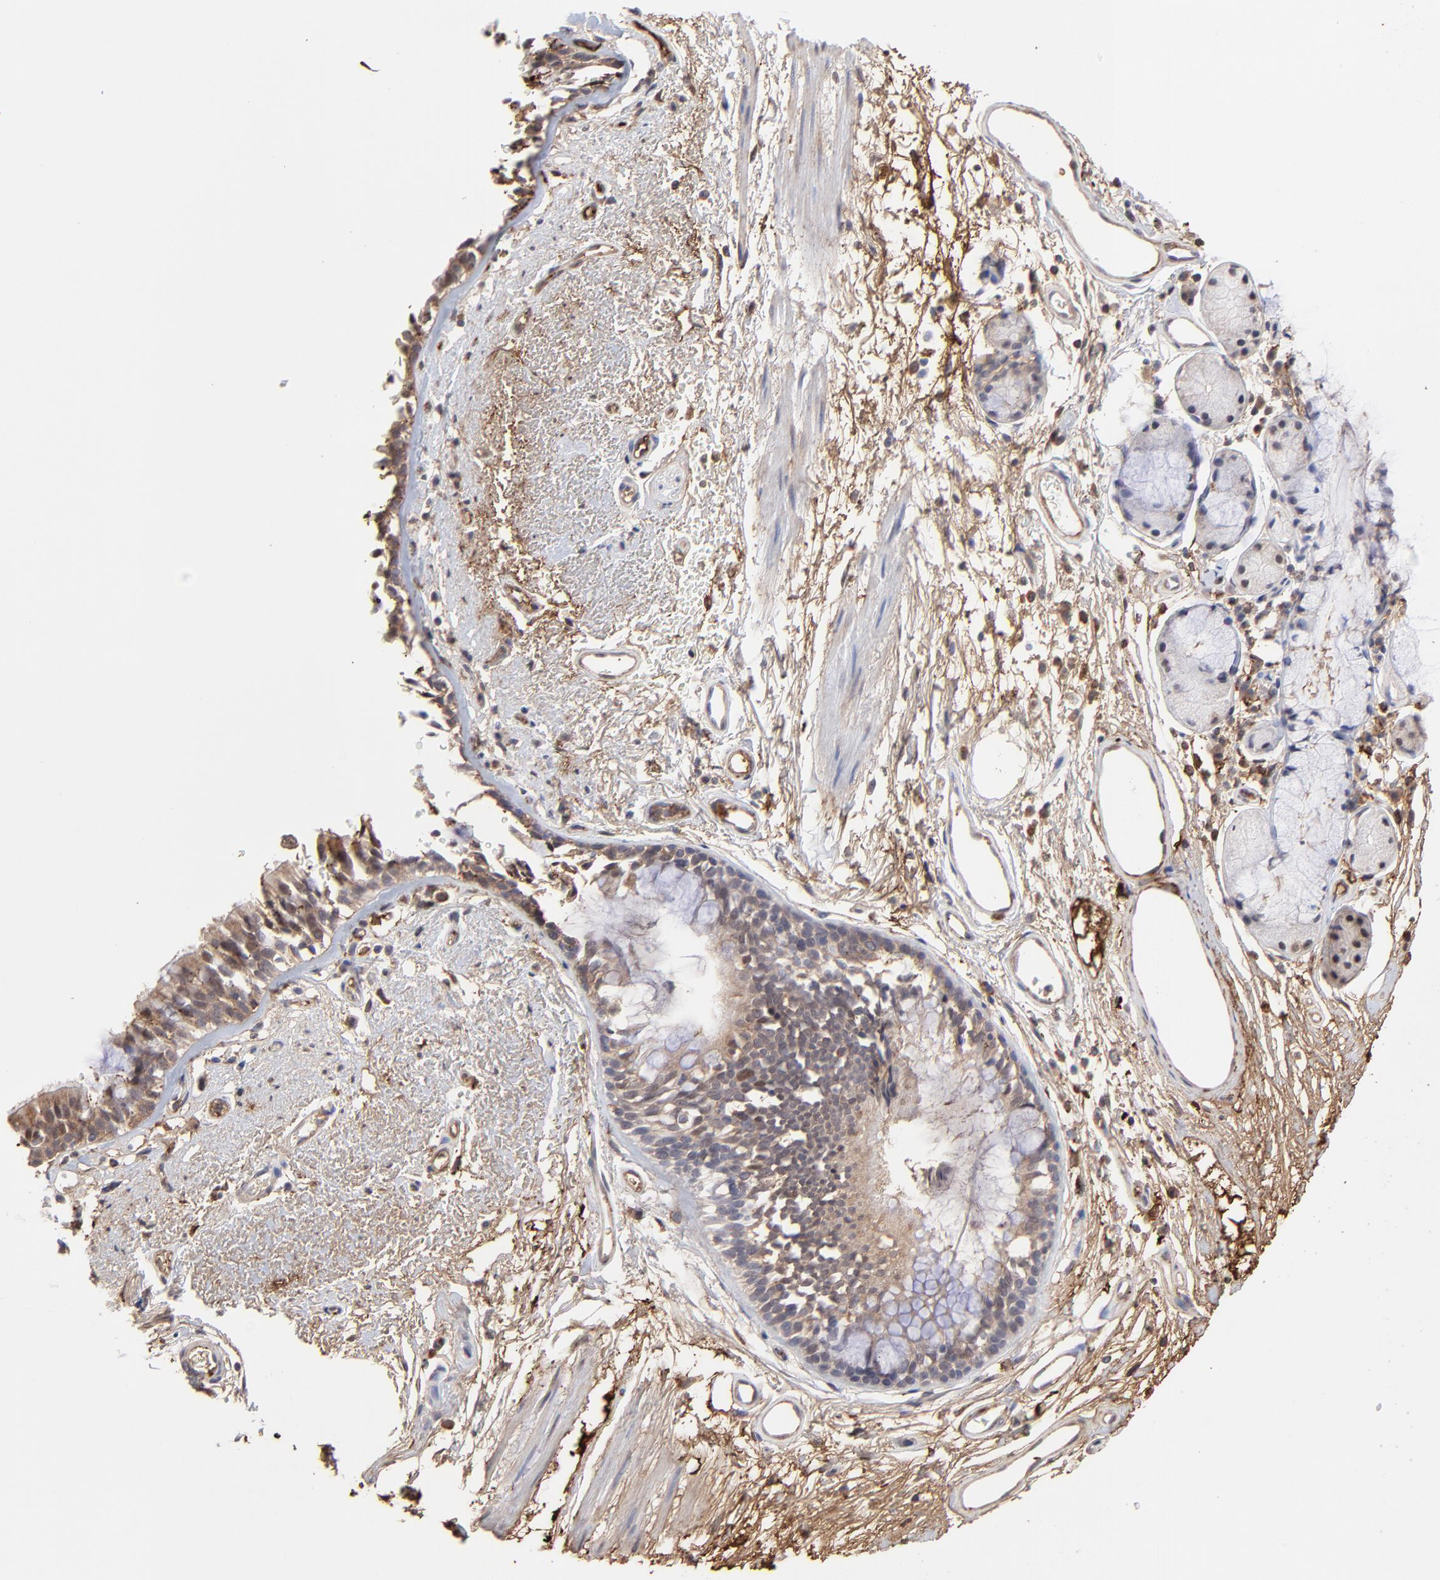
{"staining": {"intensity": "weak", "quantity": ">75%", "location": "cytoplasmic/membranous"}, "tissue": "bronchus", "cell_type": "Respiratory epithelial cells", "image_type": "normal", "snomed": [{"axis": "morphology", "description": "Normal tissue, NOS"}, {"axis": "morphology", "description": "Adenocarcinoma, NOS"}, {"axis": "topography", "description": "Bronchus"}, {"axis": "topography", "description": "Lung"}], "caption": "IHC of benign human bronchus shows low levels of weak cytoplasmic/membranous expression in approximately >75% of respiratory epithelial cells. The staining was performed using DAB, with brown indicating positive protein expression. Nuclei are stained blue with hematoxylin.", "gene": "PSMD14", "patient": {"sex": "male", "age": 71}}